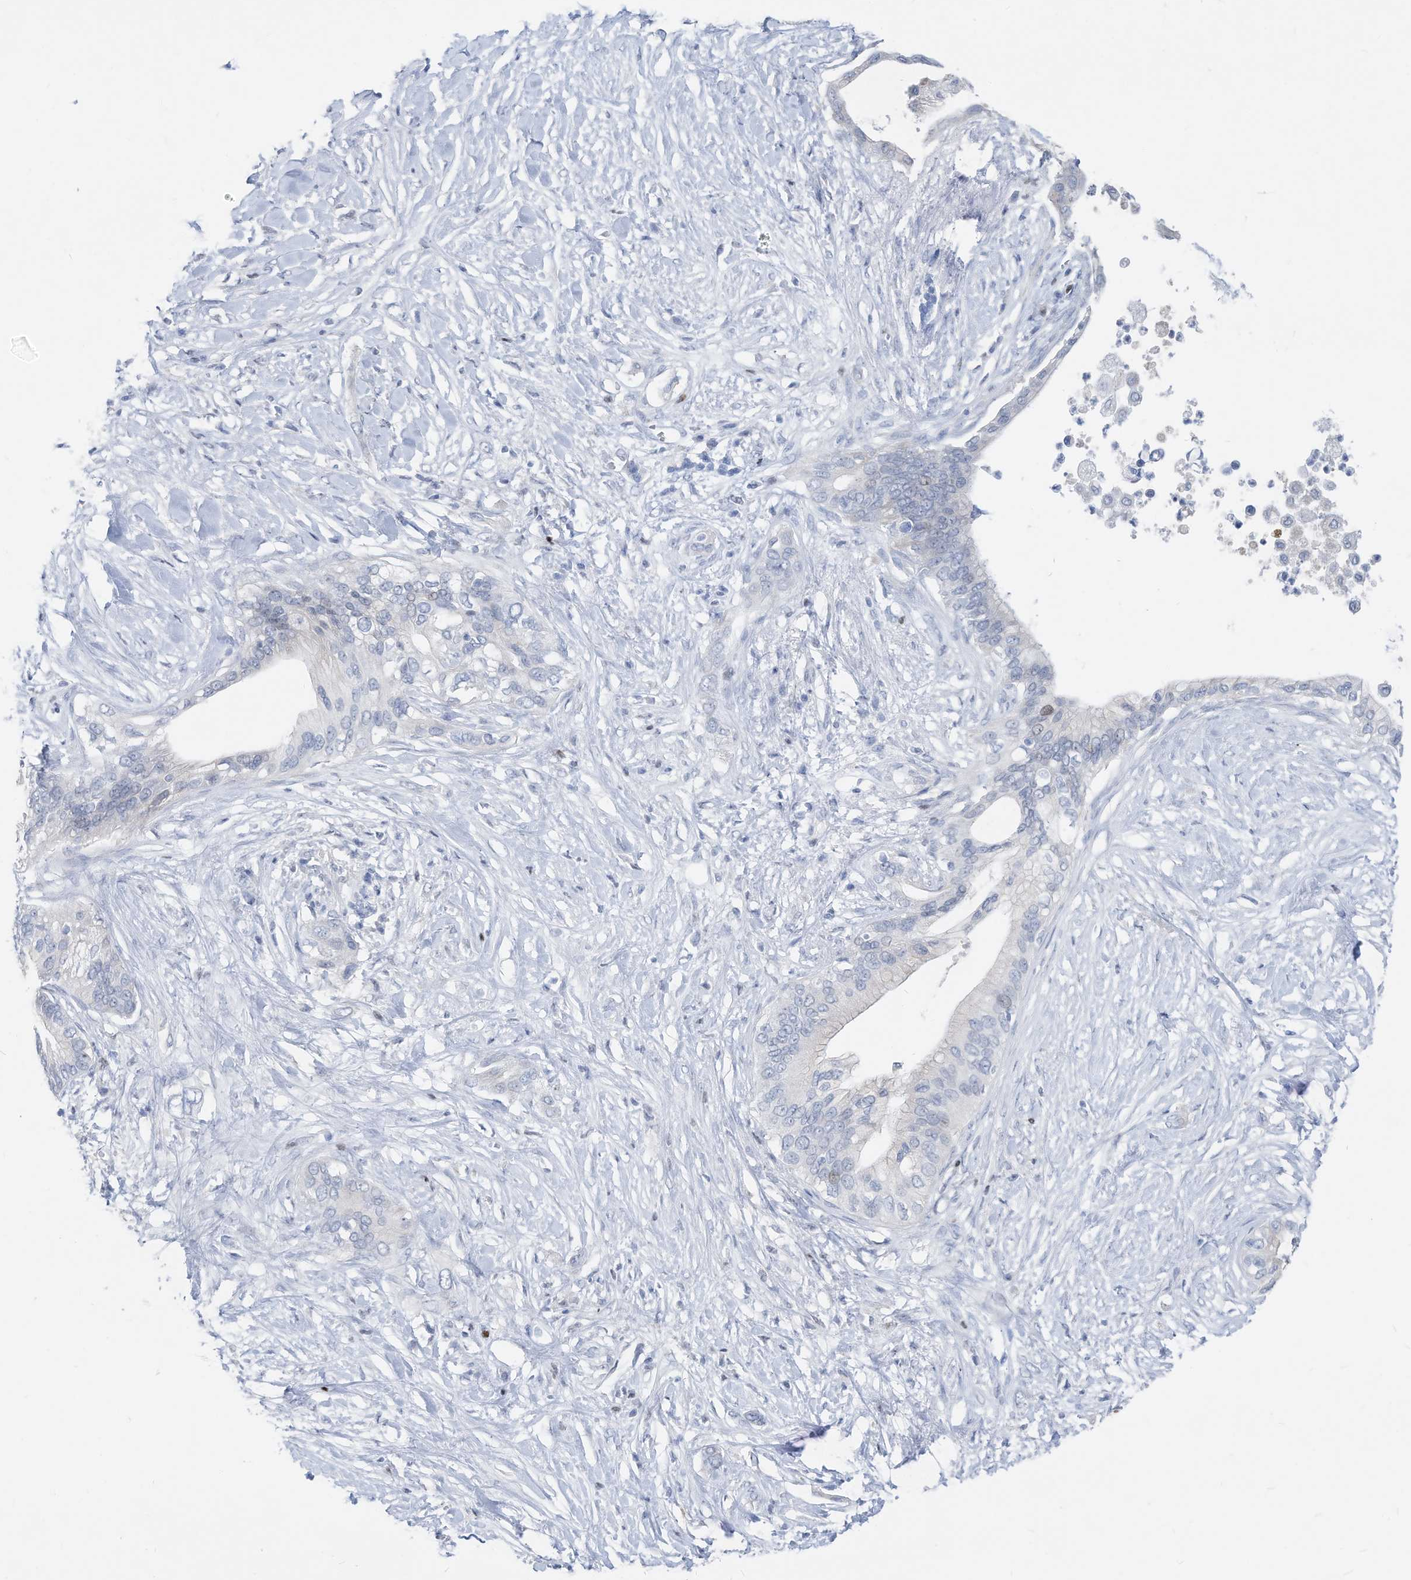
{"staining": {"intensity": "negative", "quantity": "none", "location": "none"}, "tissue": "pancreatic cancer", "cell_type": "Tumor cells", "image_type": "cancer", "snomed": [{"axis": "morphology", "description": "Normal tissue, NOS"}, {"axis": "morphology", "description": "Adenocarcinoma, NOS"}, {"axis": "topography", "description": "Pancreas"}, {"axis": "topography", "description": "Peripheral nerve tissue"}], "caption": "Histopathology image shows no protein positivity in tumor cells of adenocarcinoma (pancreatic) tissue.", "gene": "FRS3", "patient": {"sex": "male", "age": 59}}